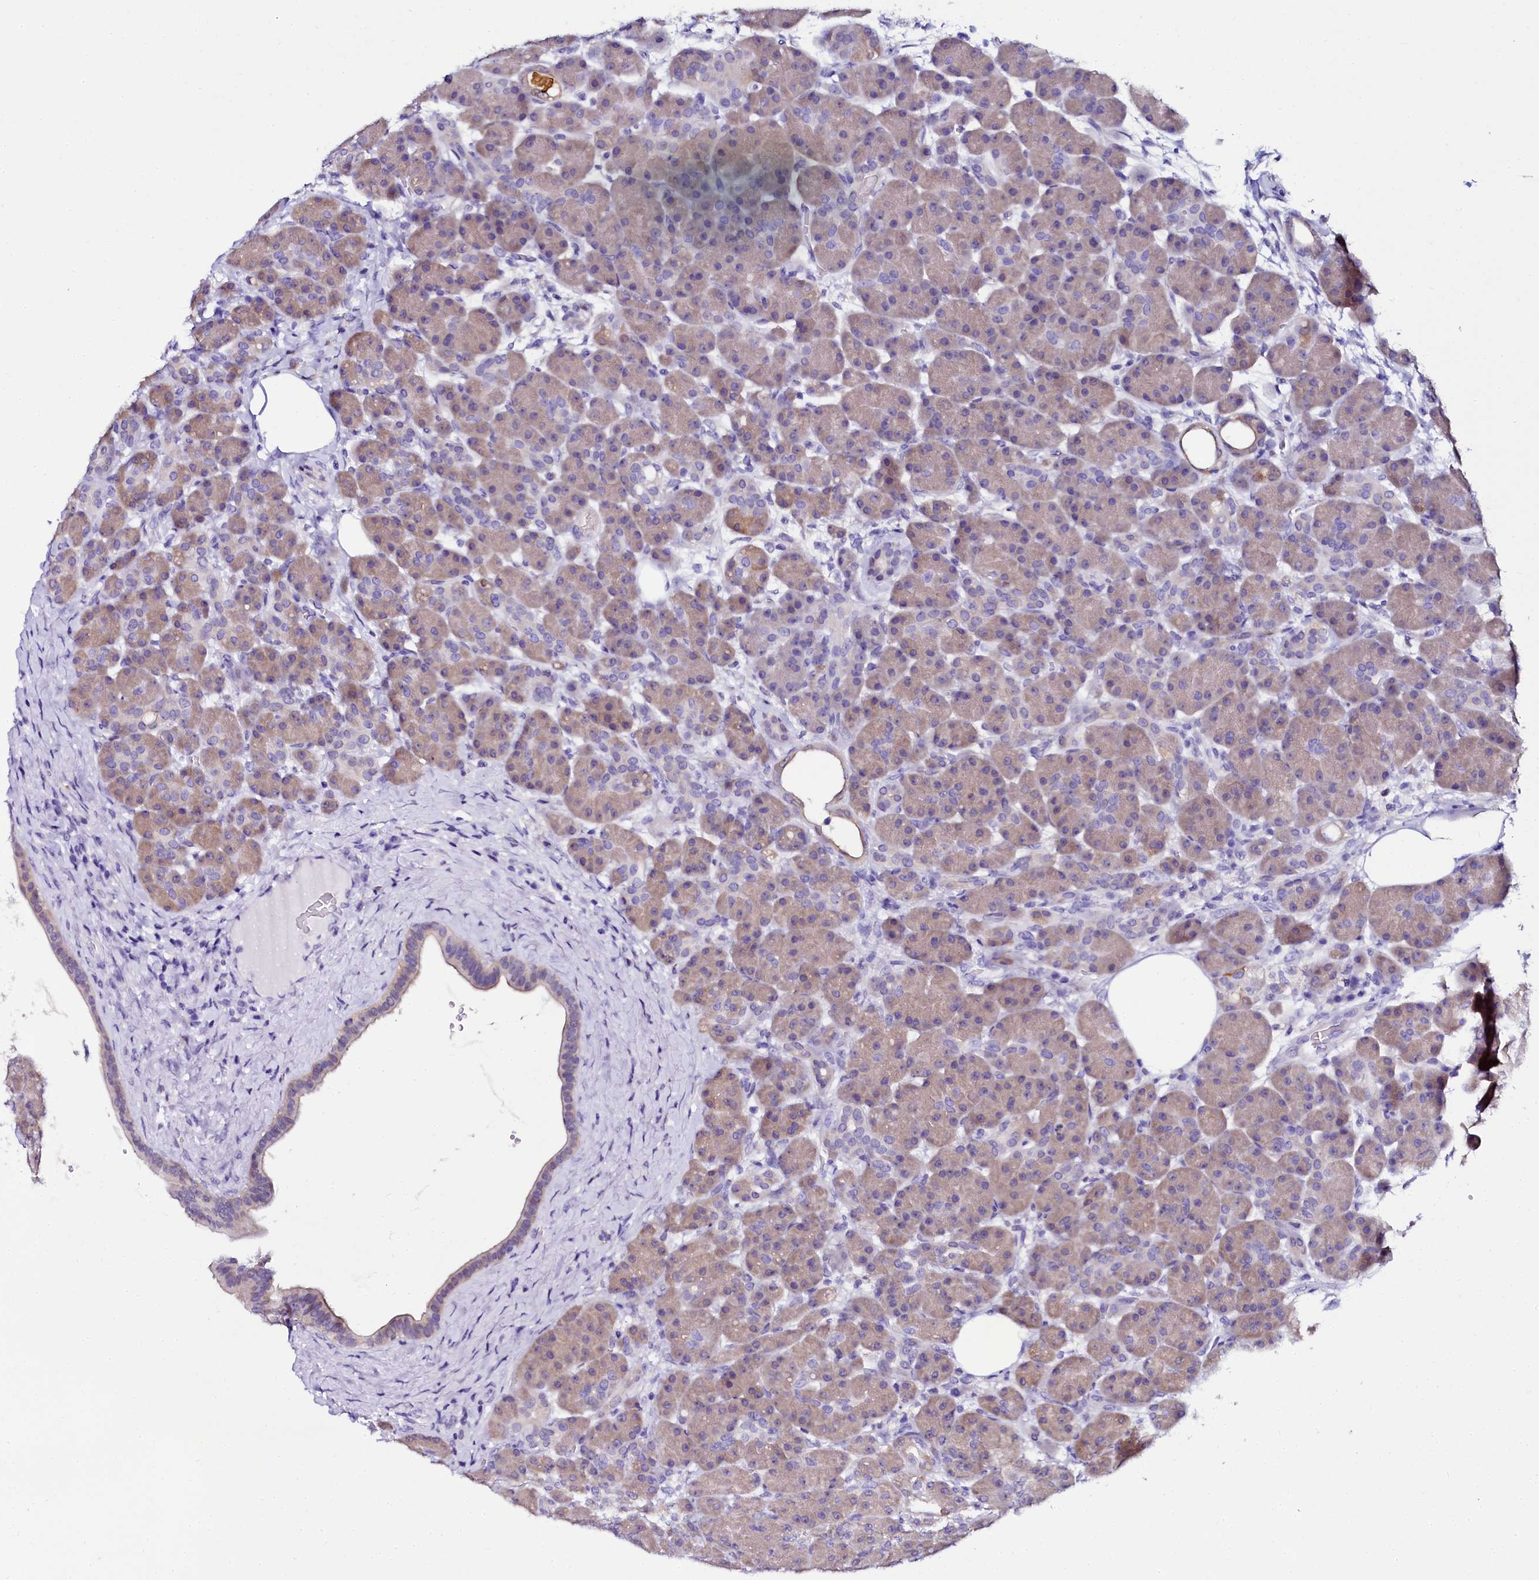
{"staining": {"intensity": "moderate", "quantity": "25%-75%", "location": "cytoplasmic/membranous"}, "tissue": "pancreas", "cell_type": "Exocrine glandular cells", "image_type": "normal", "snomed": [{"axis": "morphology", "description": "Normal tissue, NOS"}, {"axis": "topography", "description": "Pancreas"}], "caption": "Immunohistochemistry (IHC) photomicrograph of normal human pancreas stained for a protein (brown), which reveals medium levels of moderate cytoplasmic/membranous expression in about 25%-75% of exocrine glandular cells.", "gene": "SORD", "patient": {"sex": "male", "age": 63}}